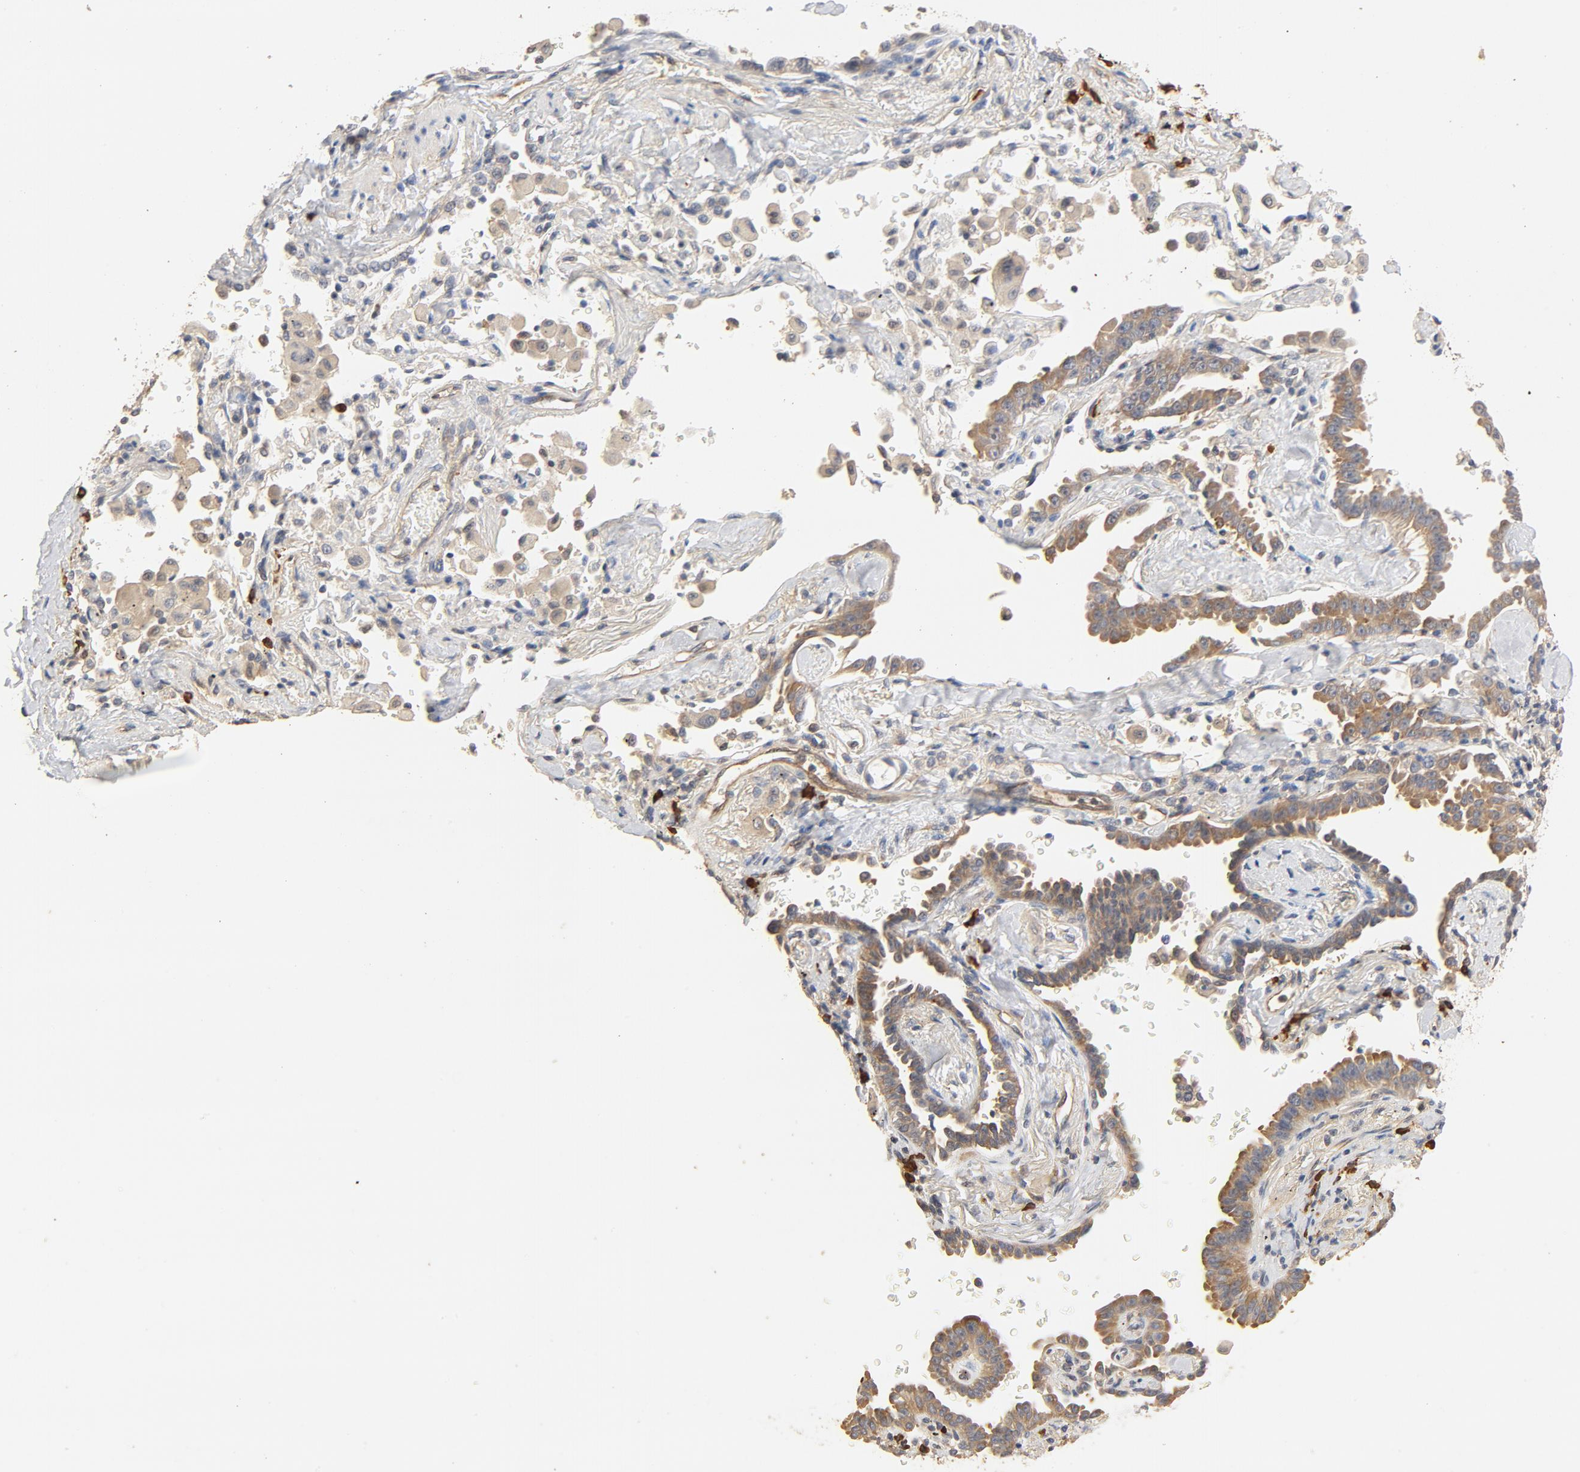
{"staining": {"intensity": "moderate", "quantity": ">75%", "location": "cytoplasmic/membranous"}, "tissue": "lung cancer", "cell_type": "Tumor cells", "image_type": "cancer", "snomed": [{"axis": "morphology", "description": "Adenocarcinoma, NOS"}, {"axis": "topography", "description": "Lung"}], "caption": "About >75% of tumor cells in lung cancer reveal moderate cytoplasmic/membranous protein positivity as visualized by brown immunohistochemical staining.", "gene": "UBE2J1", "patient": {"sex": "female", "age": 64}}